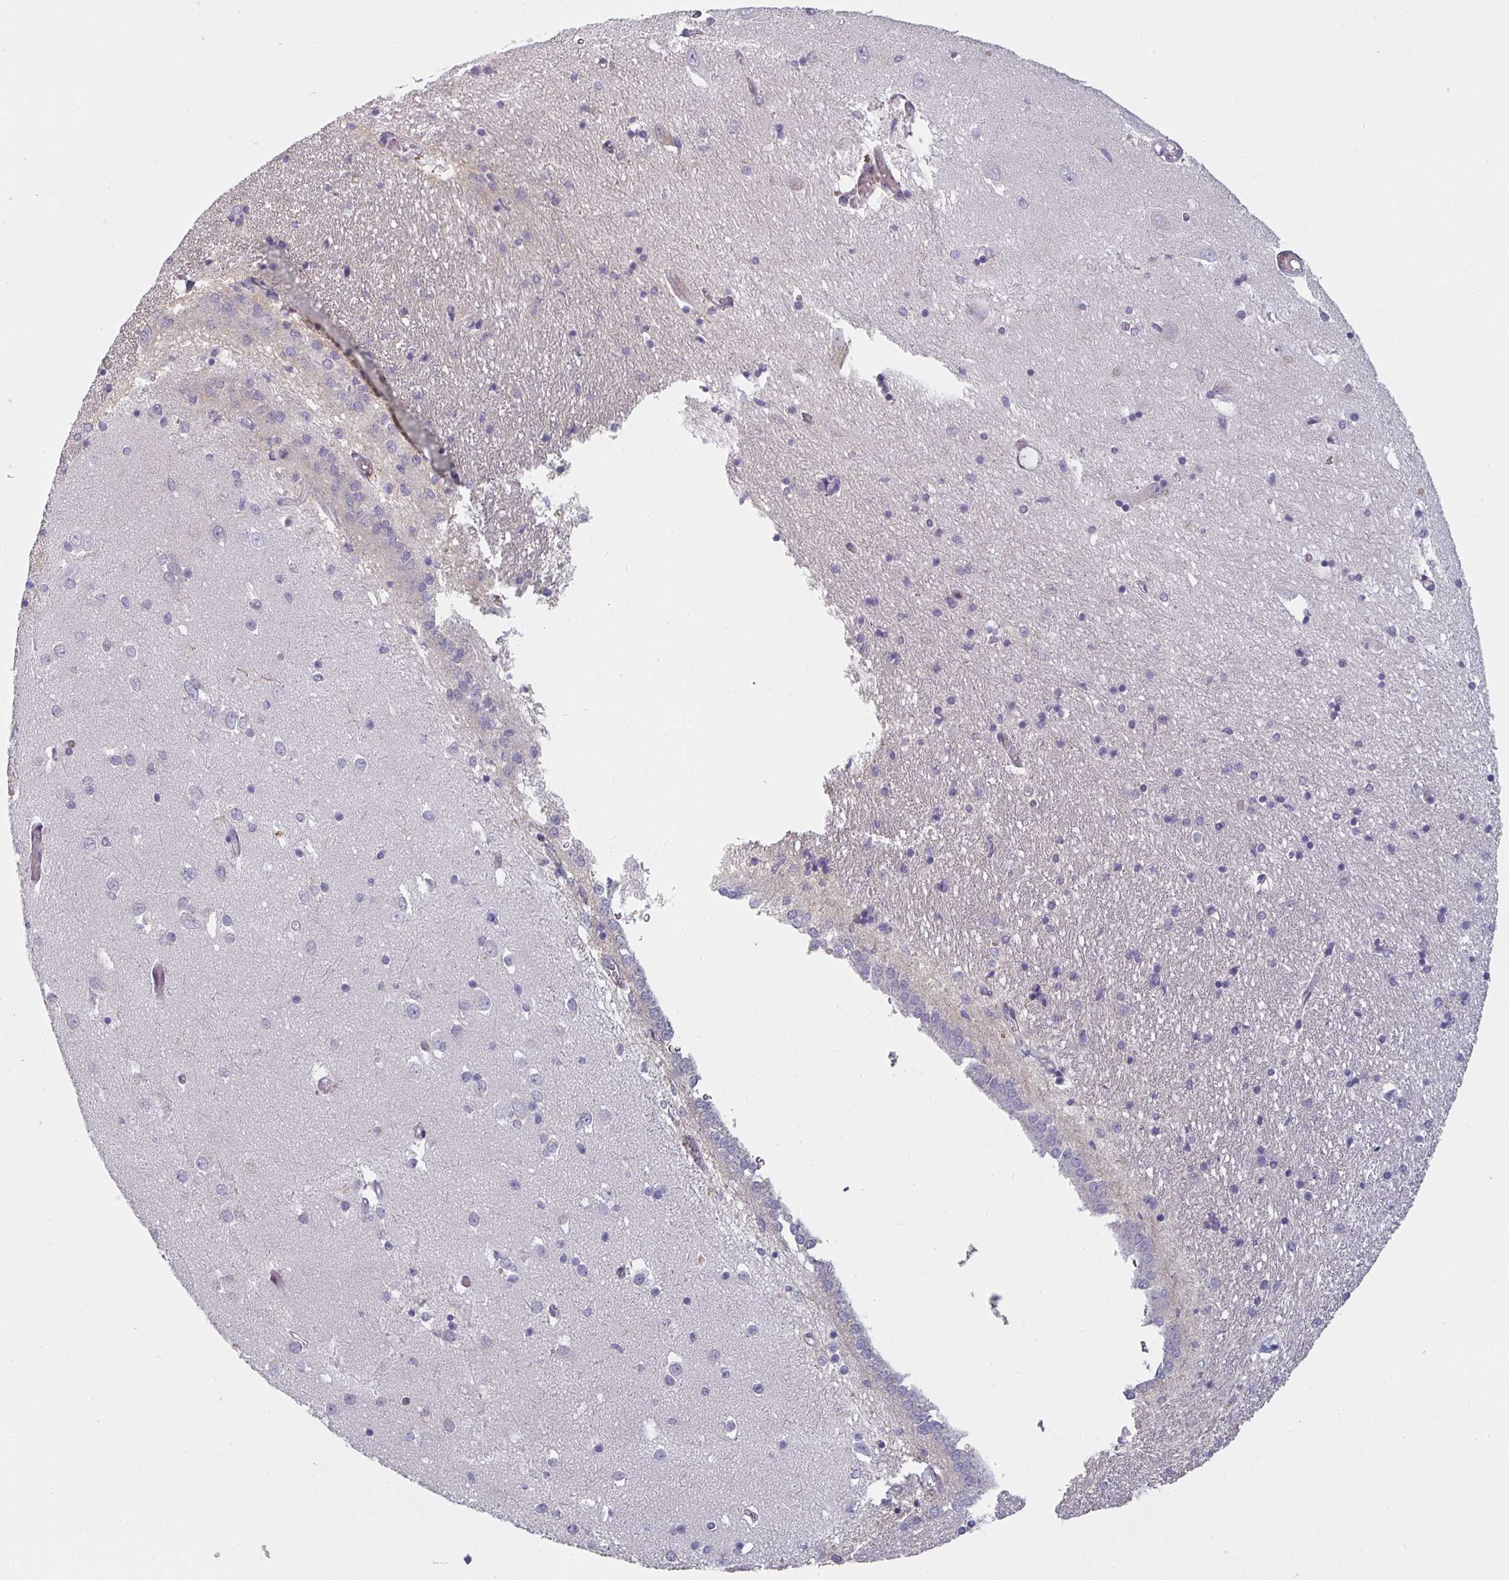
{"staining": {"intensity": "negative", "quantity": "none", "location": "none"}, "tissue": "caudate", "cell_type": "Glial cells", "image_type": "normal", "snomed": [{"axis": "morphology", "description": "Normal tissue, NOS"}, {"axis": "topography", "description": "Lateral ventricle wall"}, {"axis": "topography", "description": "Hippocampus"}], "caption": "Caudate stained for a protein using IHC displays no staining glial cells.", "gene": "CTHRC1", "patient": {"sex": "female", "age": 63}}